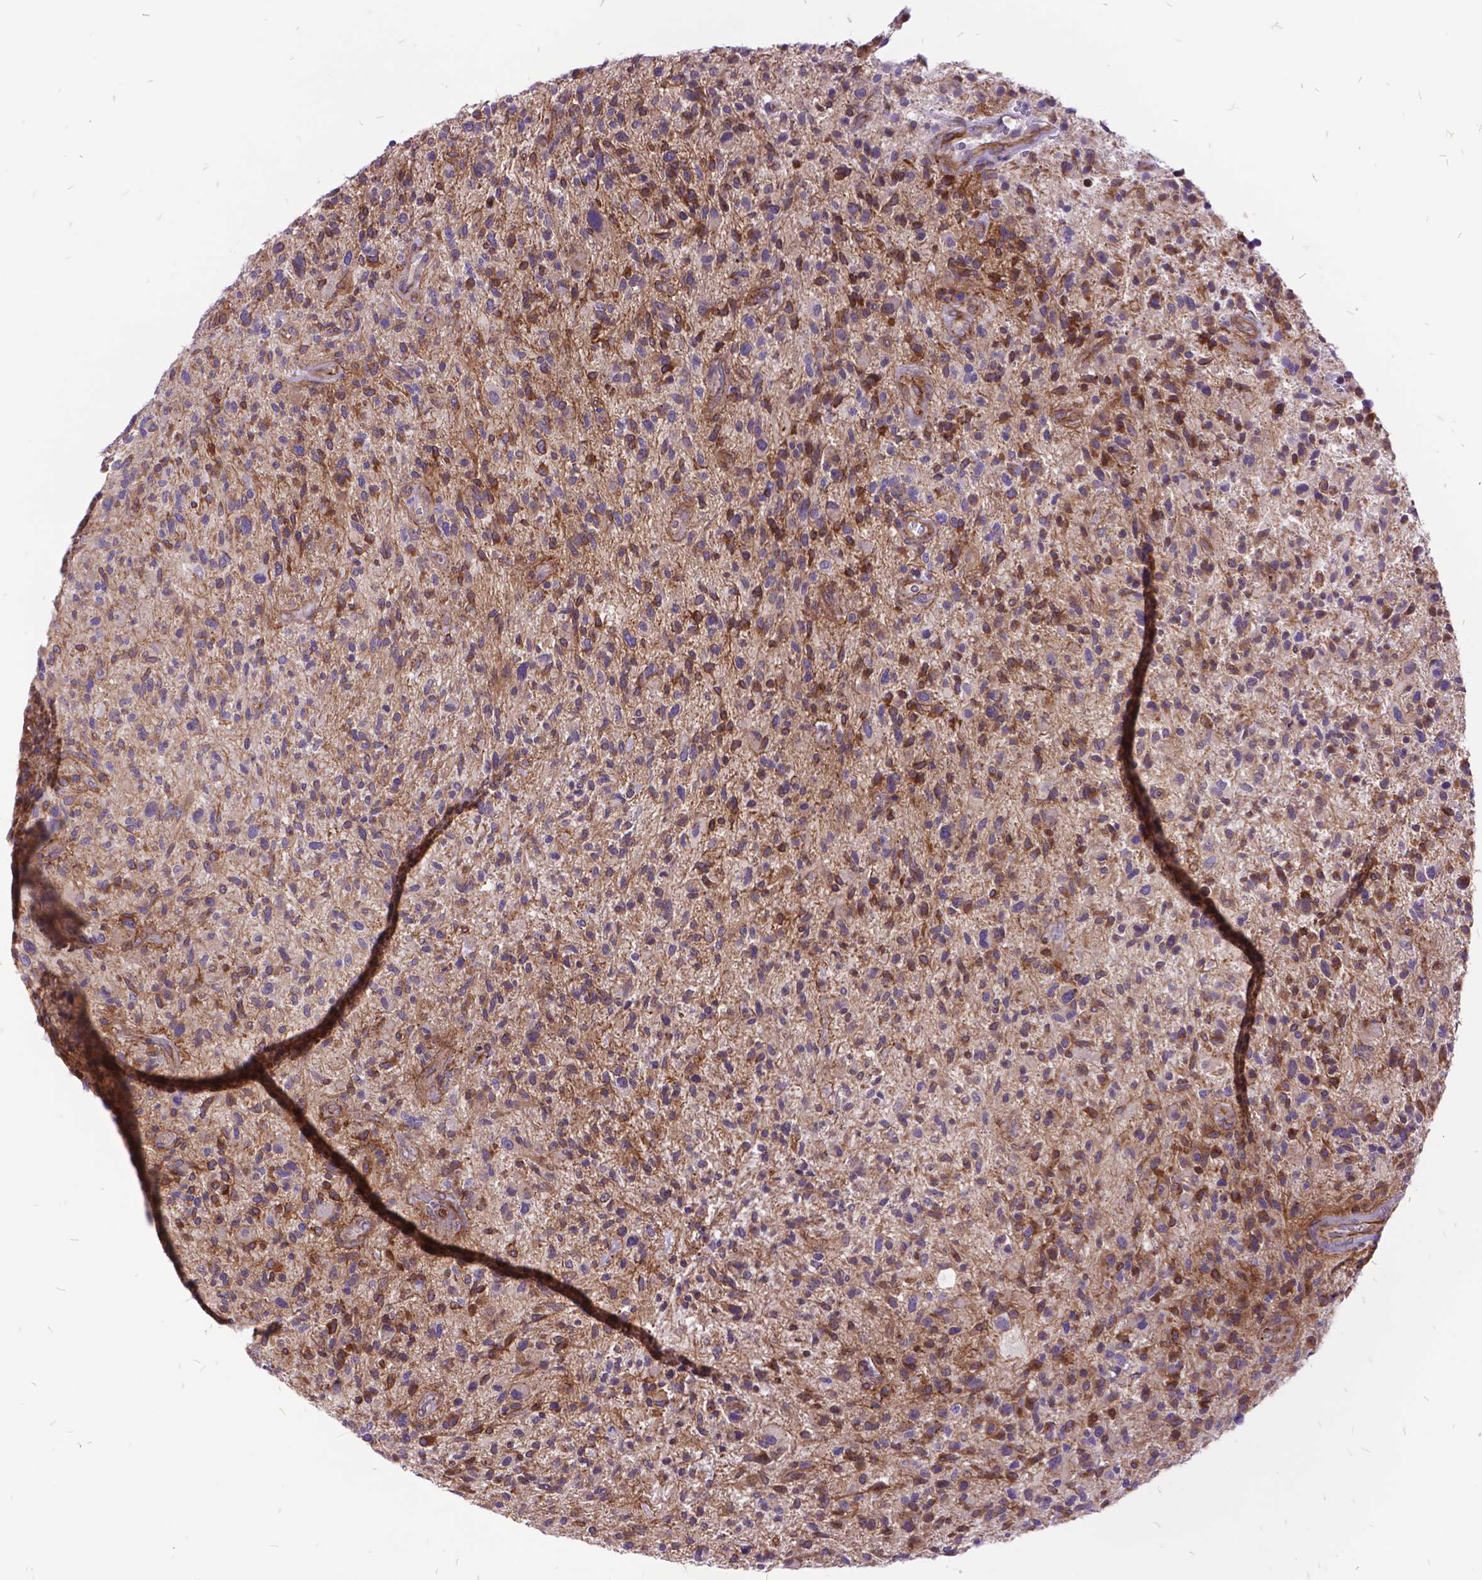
{"staining": {"intensity": "weak", "quantity": ">75%", "location": "cytoplasmic/membranous"}, "tissue": "glioma", "cell_type": "Tumor cells", "image_type": "cancer", "snomed": [{"axis": "morphology", "description": "Glioma, malignant, High grade"}, {"axis": "topography", "description": "Brain"}], "caption": "This photomicrograph shows immunohistochemistry (IHC) staining of high-grade glioma (malignant), with low weak cytoplasmic/membranous expression in approximately >75% of tumor cells.", "gene": "GRB7", "patient": {"sex": "male", "age": 47}}